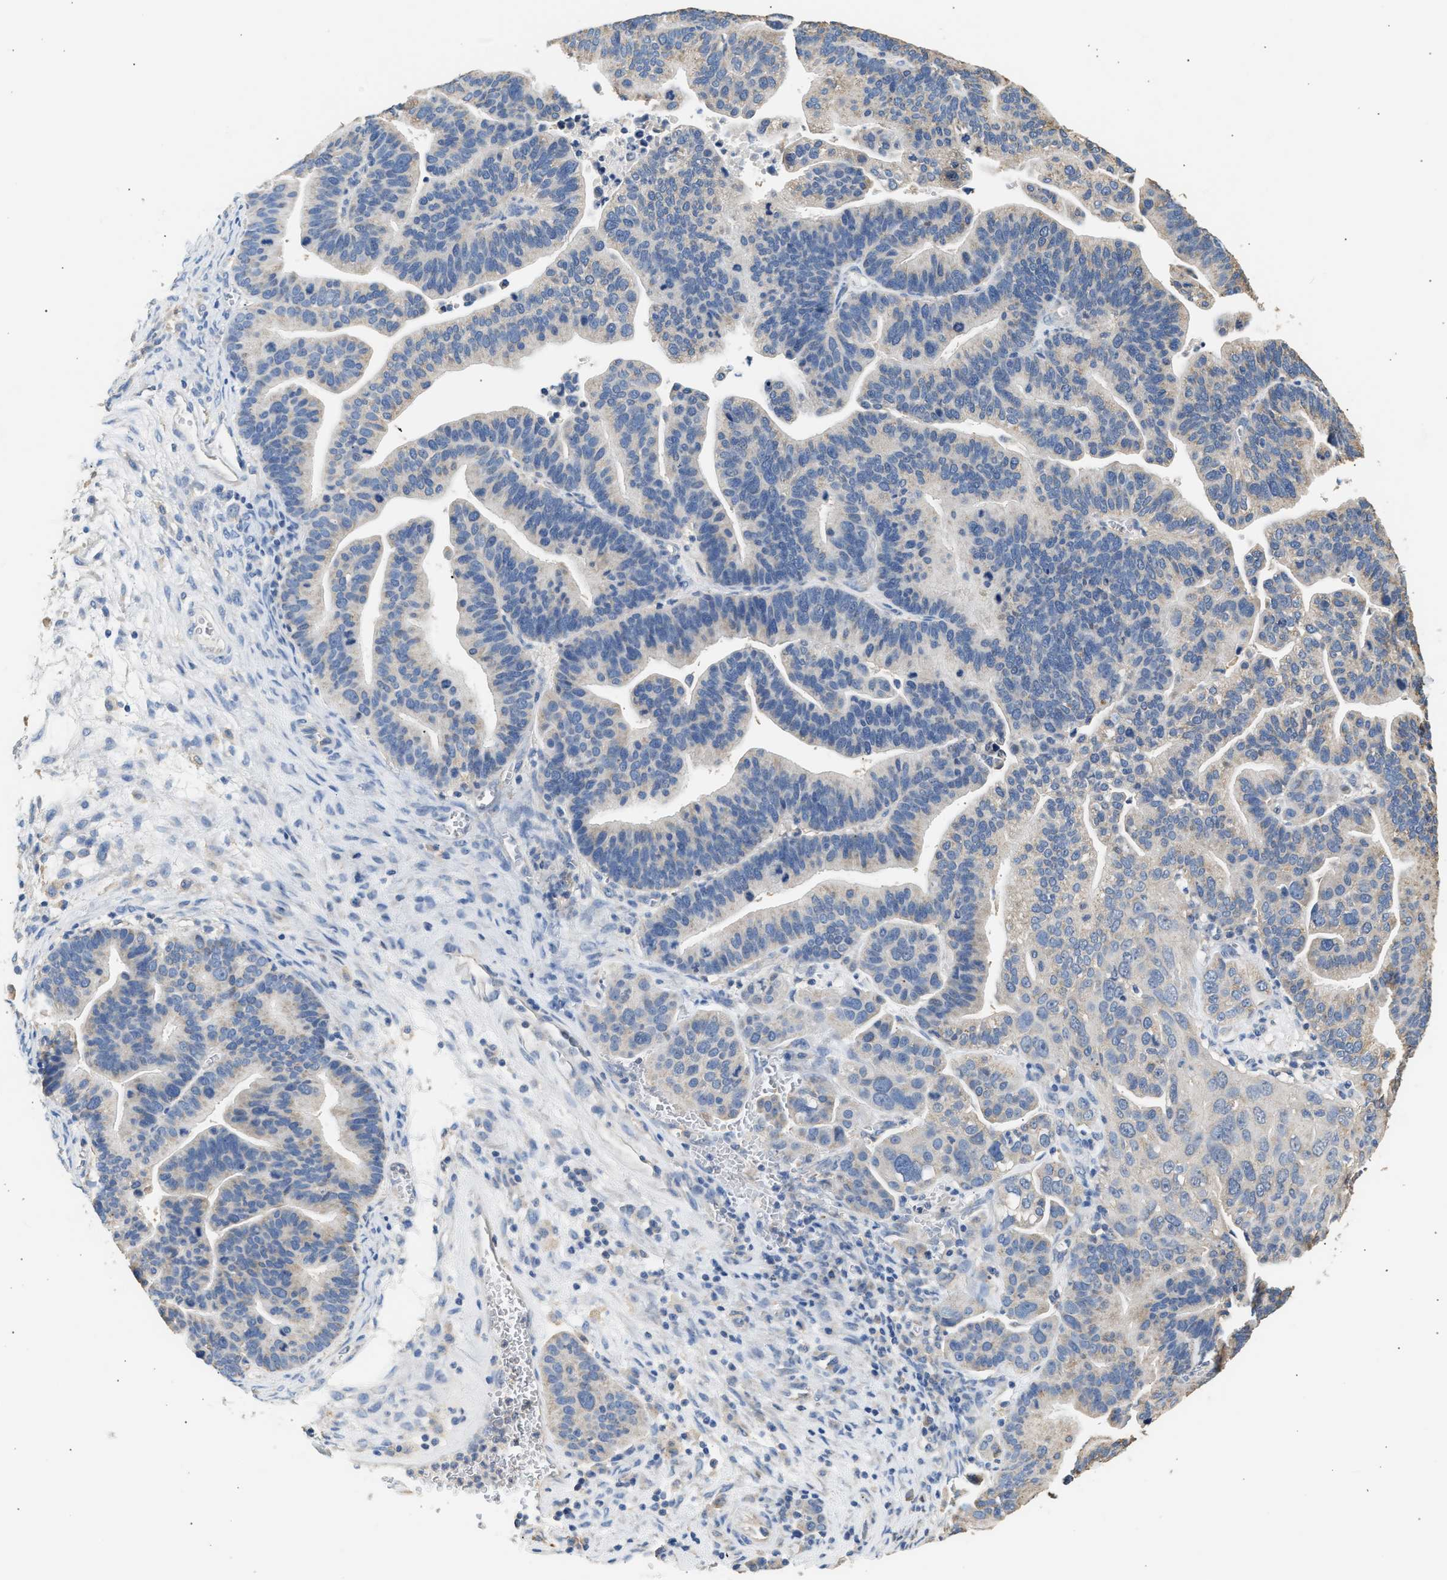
{"staining": {"intensity": "negative", "quantity": "none", "location": "none"}, "tissue": "ovarian cancer", "cell_type": "Tumor cells", "image_type": "cancer", "snomed": [{"axis": "morphology", "description": "Cystadenocarcinoma, serous, NOS"}, {"axis": "topography", "description": "Ovary"}], "caption": "Immunohistochemistry (IHC) histopathology image of ovarian cancer stained for a protein (brown), which exhibits no expression in tumor cells.", "gene": "WDR31", "patient": {"sex": "female", "age": 56}}